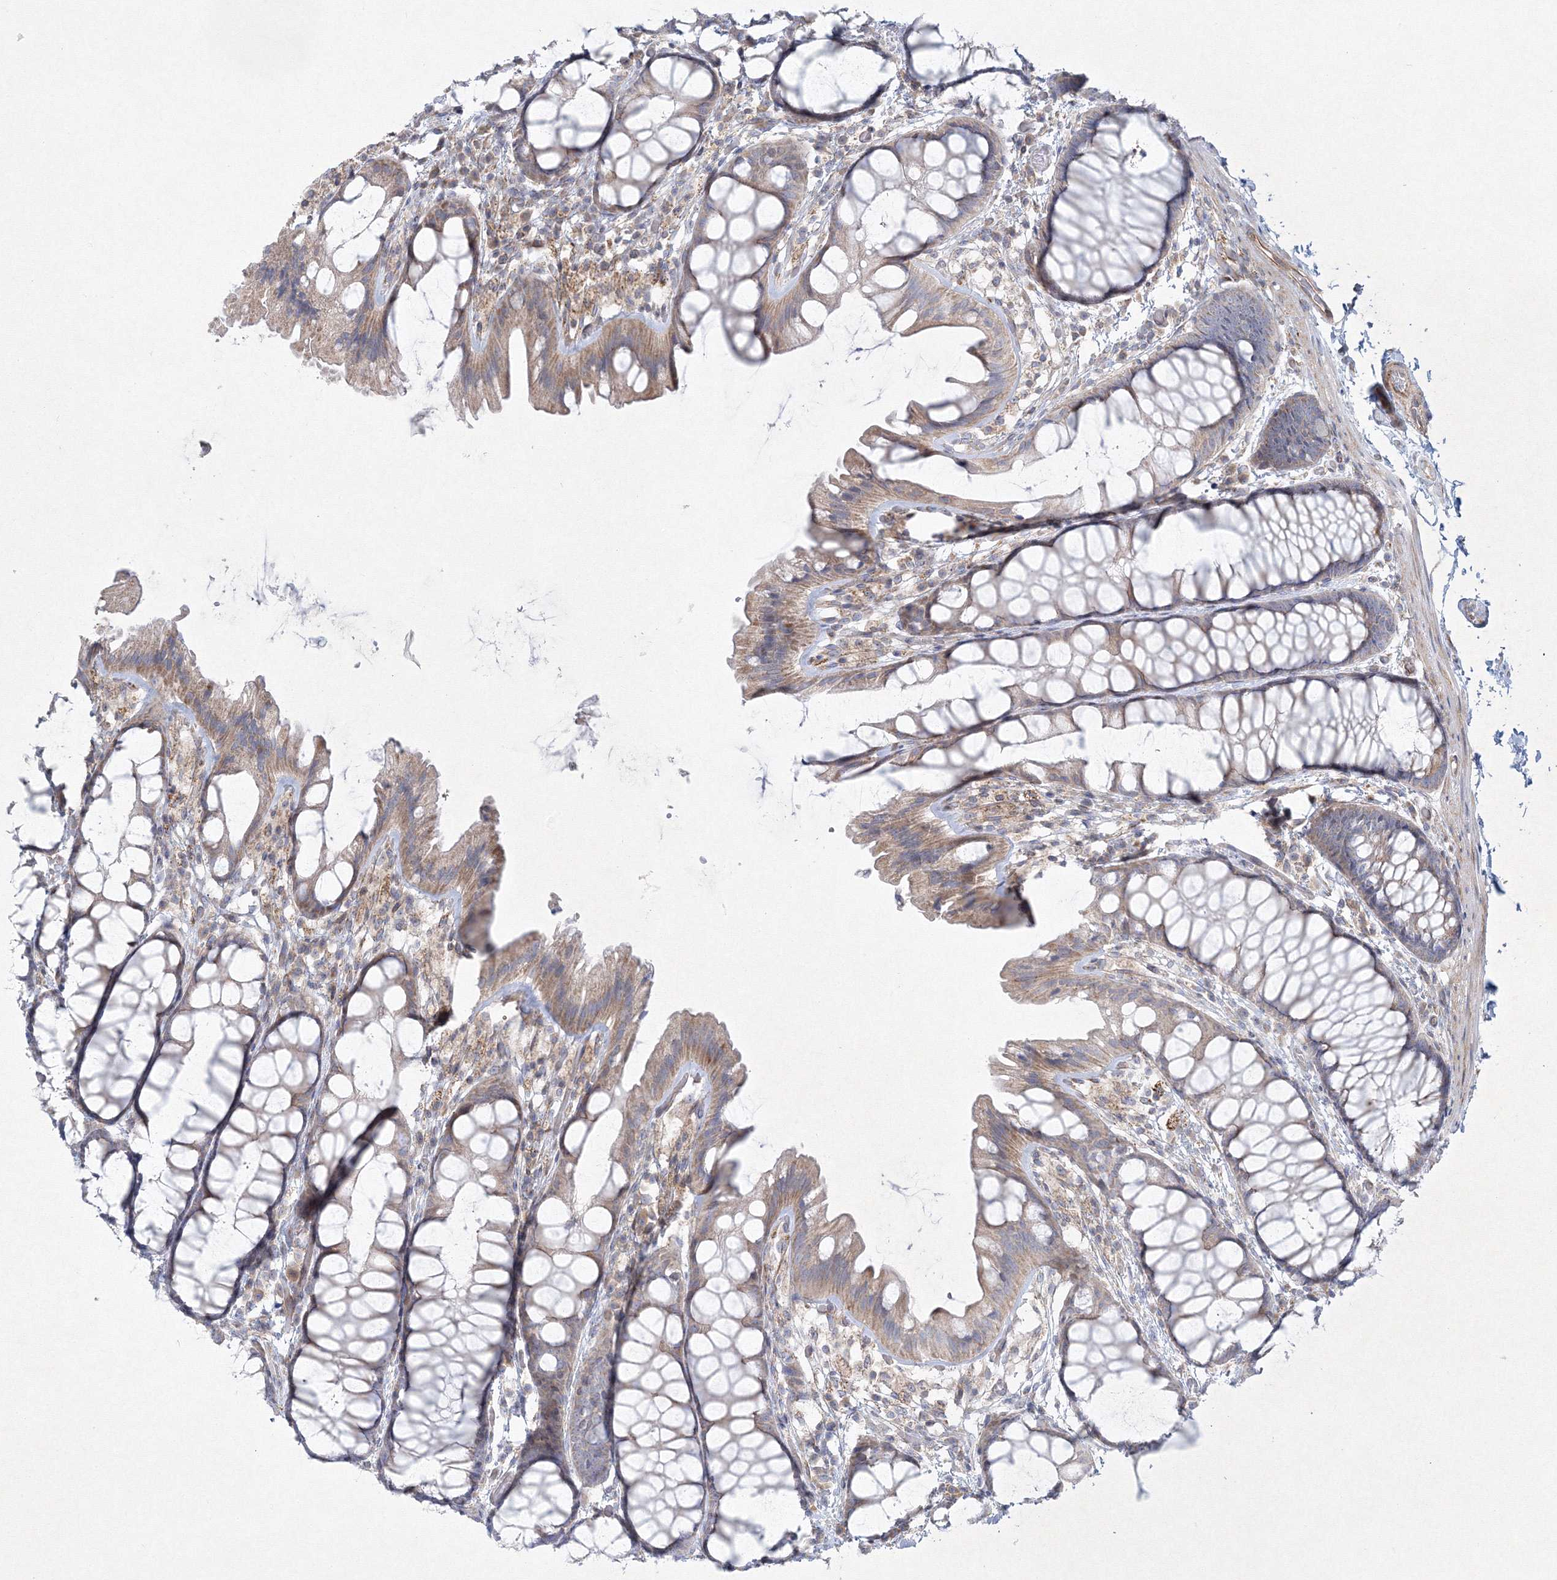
{"staining": {"intensity": "moderate", "quantity": ">75%", "location": "cytoplasmic/membranous"}, "tissue": "colon", "cell_type": "Endothelial cells", "image_type": "normal", "snomed": [{"axis": "morphology", "description": "Normal tissue, NOS"}, {"axis": "topography", "description": "Colon"}], "caption": "Protein staining by immunohistochemistry (IHC) demonstrates moderate cytoplasmic/membranous expression in about >75% of endothelial cells in normal colon.", "gene": "WDR49", "patient": {"sex": "male", "age": 47}}